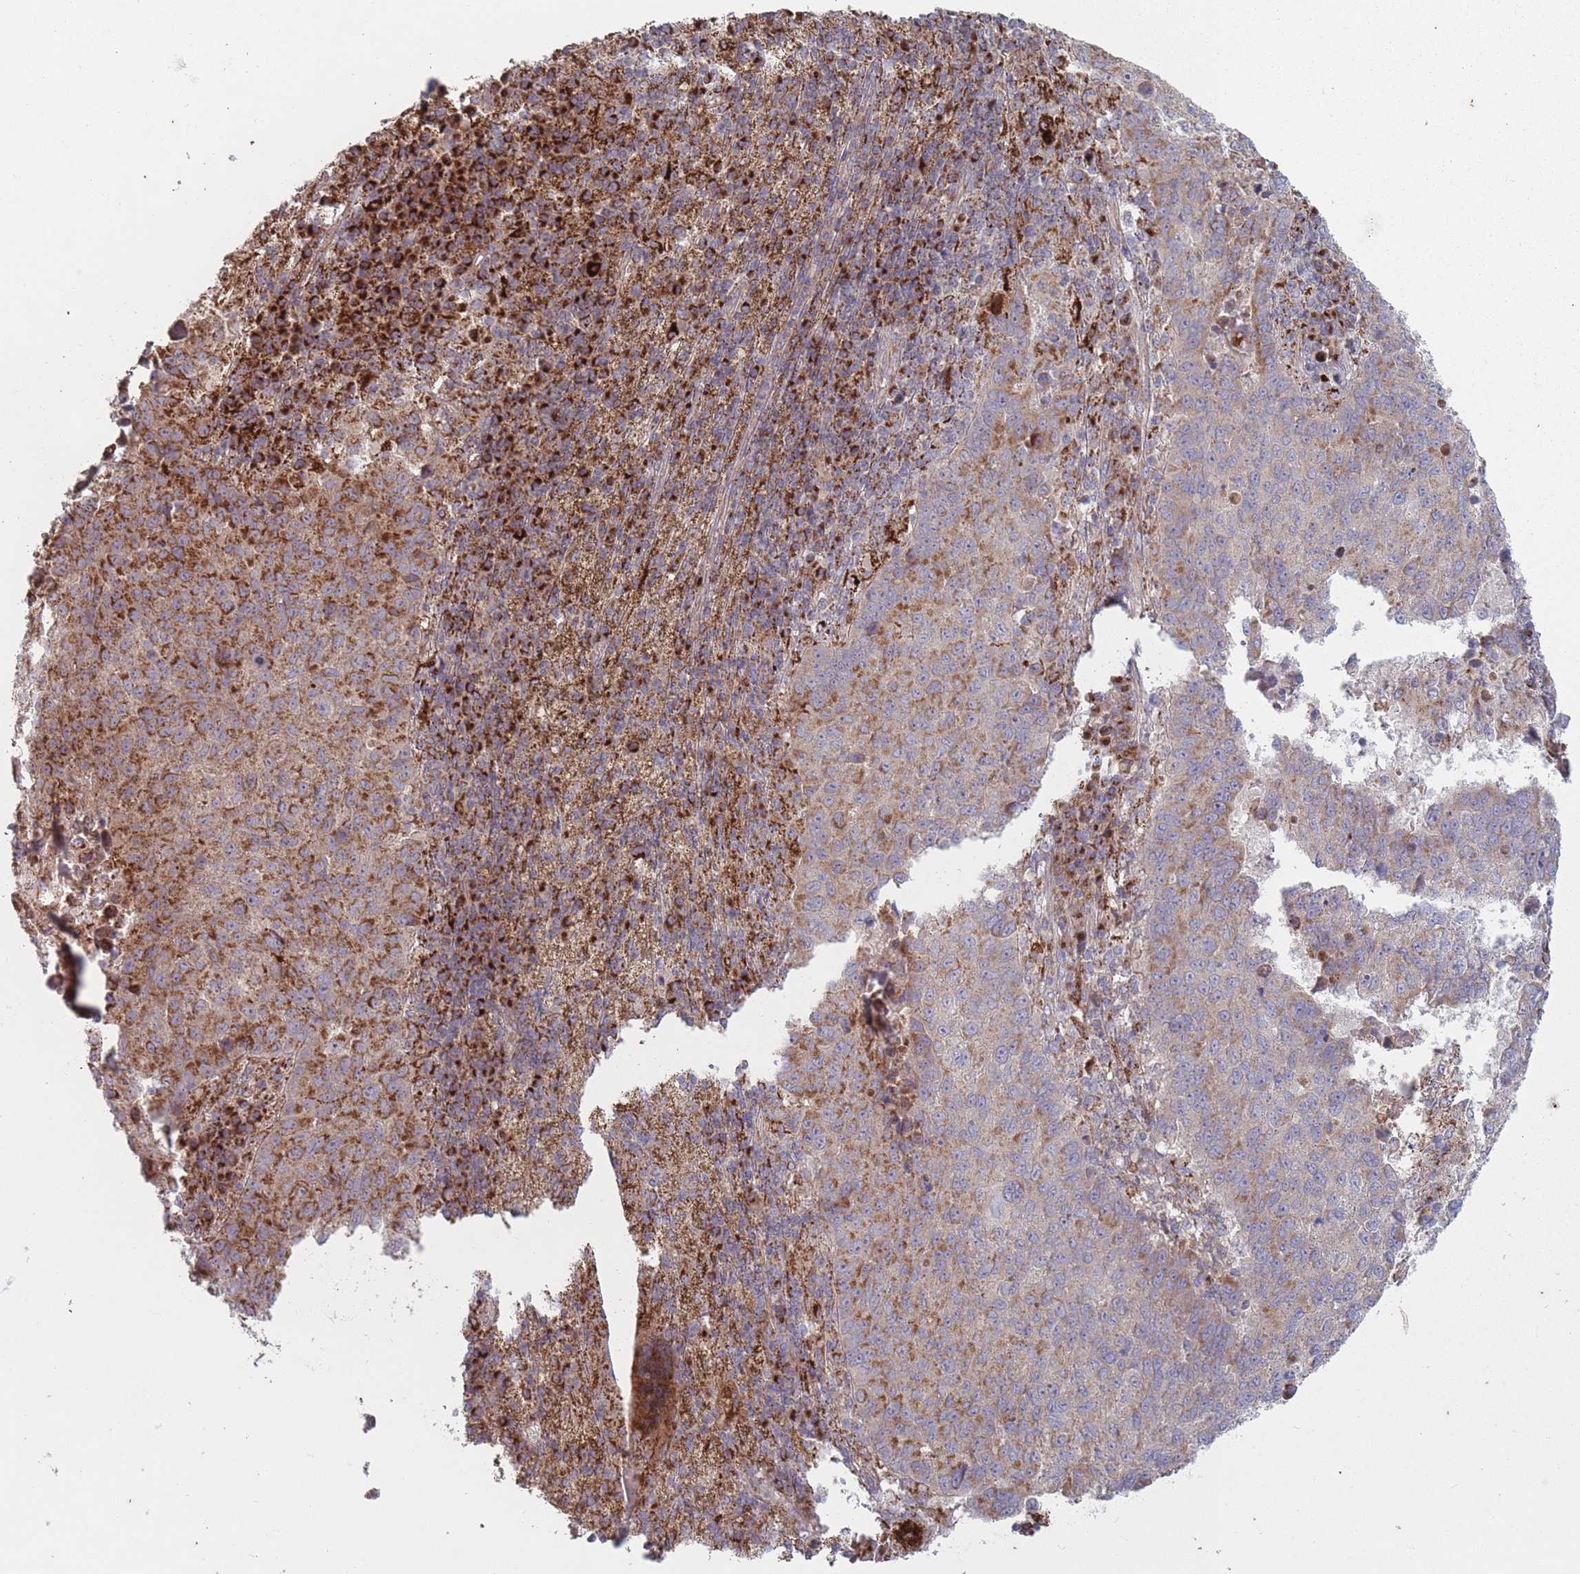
{"staining": {"intensity": "strong", "quantity": "25%-75%", "location": "cytoplasmic/membranous"}, "tissue": "lung cancer", "cell_type": "Tumor cells", "image_type": "cancer", "snomed": [{"axis": "morphology", "description": "Squamous cell carcinoma, NOS"}, {"axis": "topography", "description": "Lung"}], "caption": "DAB immunohistochemical staining of lung squamous cell carcinoma demonstrates strong cytoplasmic/membranous protein staining in approximately 25%-75% of tumor cells. Immunohistochemistry stains the protein of interest in brown and the nuclei are stained blue.", "gene": "OR10Q1", "patient": {"sex": "male", "age": 73}}